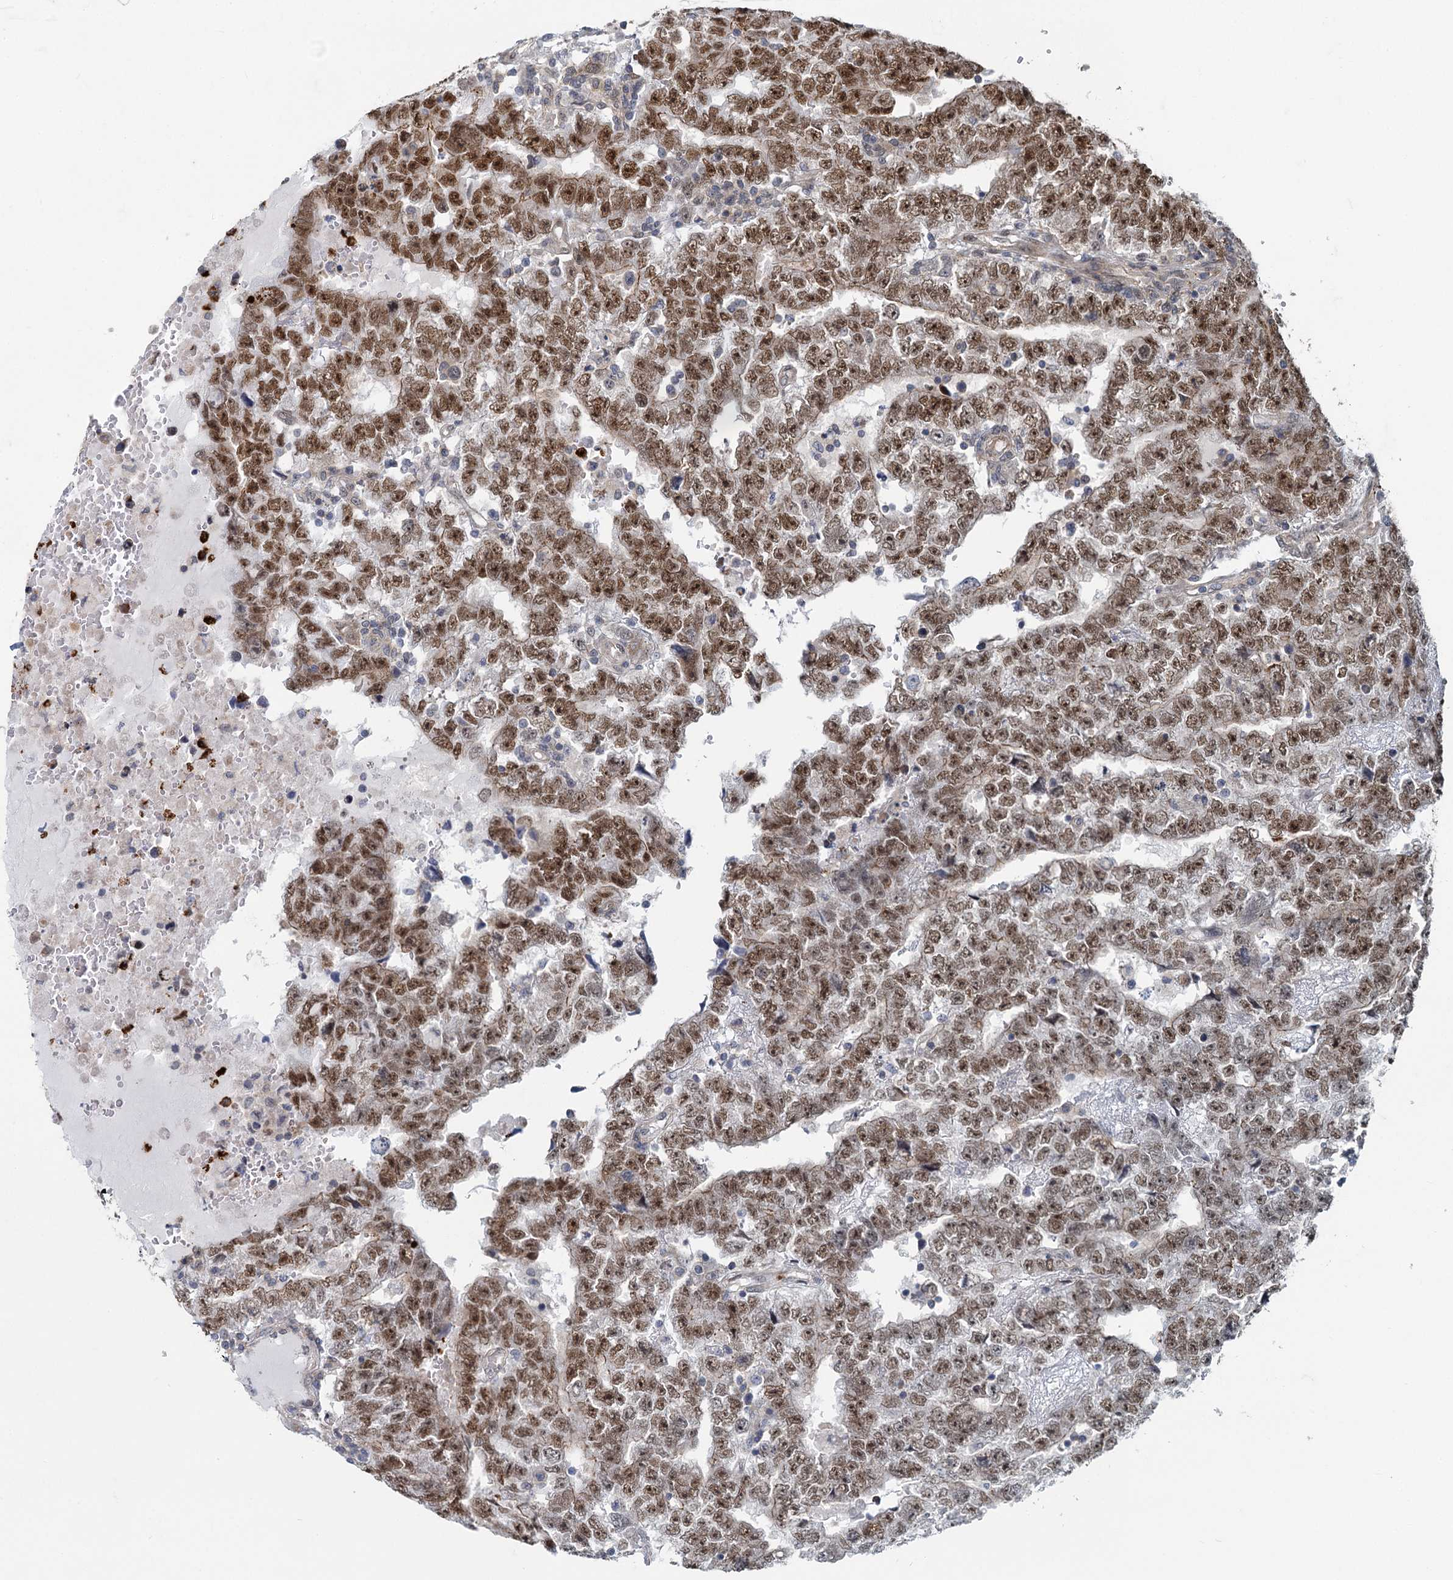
{"staining": {"intensity": "strong", "quantity": ">75%", "location": "nuclear"}, "tissue": "testis cancer", "cell_type": "Tumor cells", "image_type": "cancer", "snomed": [{"axis": "morphology", "description": "Carcinoma, Embryonal, NOS"}, {"axis": "topography", "description": "Testis"}], "caption": "Protein expression by IHC displays strong nuclear staining in approximately >75% of tumor cells in testis cancer (embryonal carcinoma).", "gene": "ADCY2", "patient": {"sex": "male", "age": 25}}